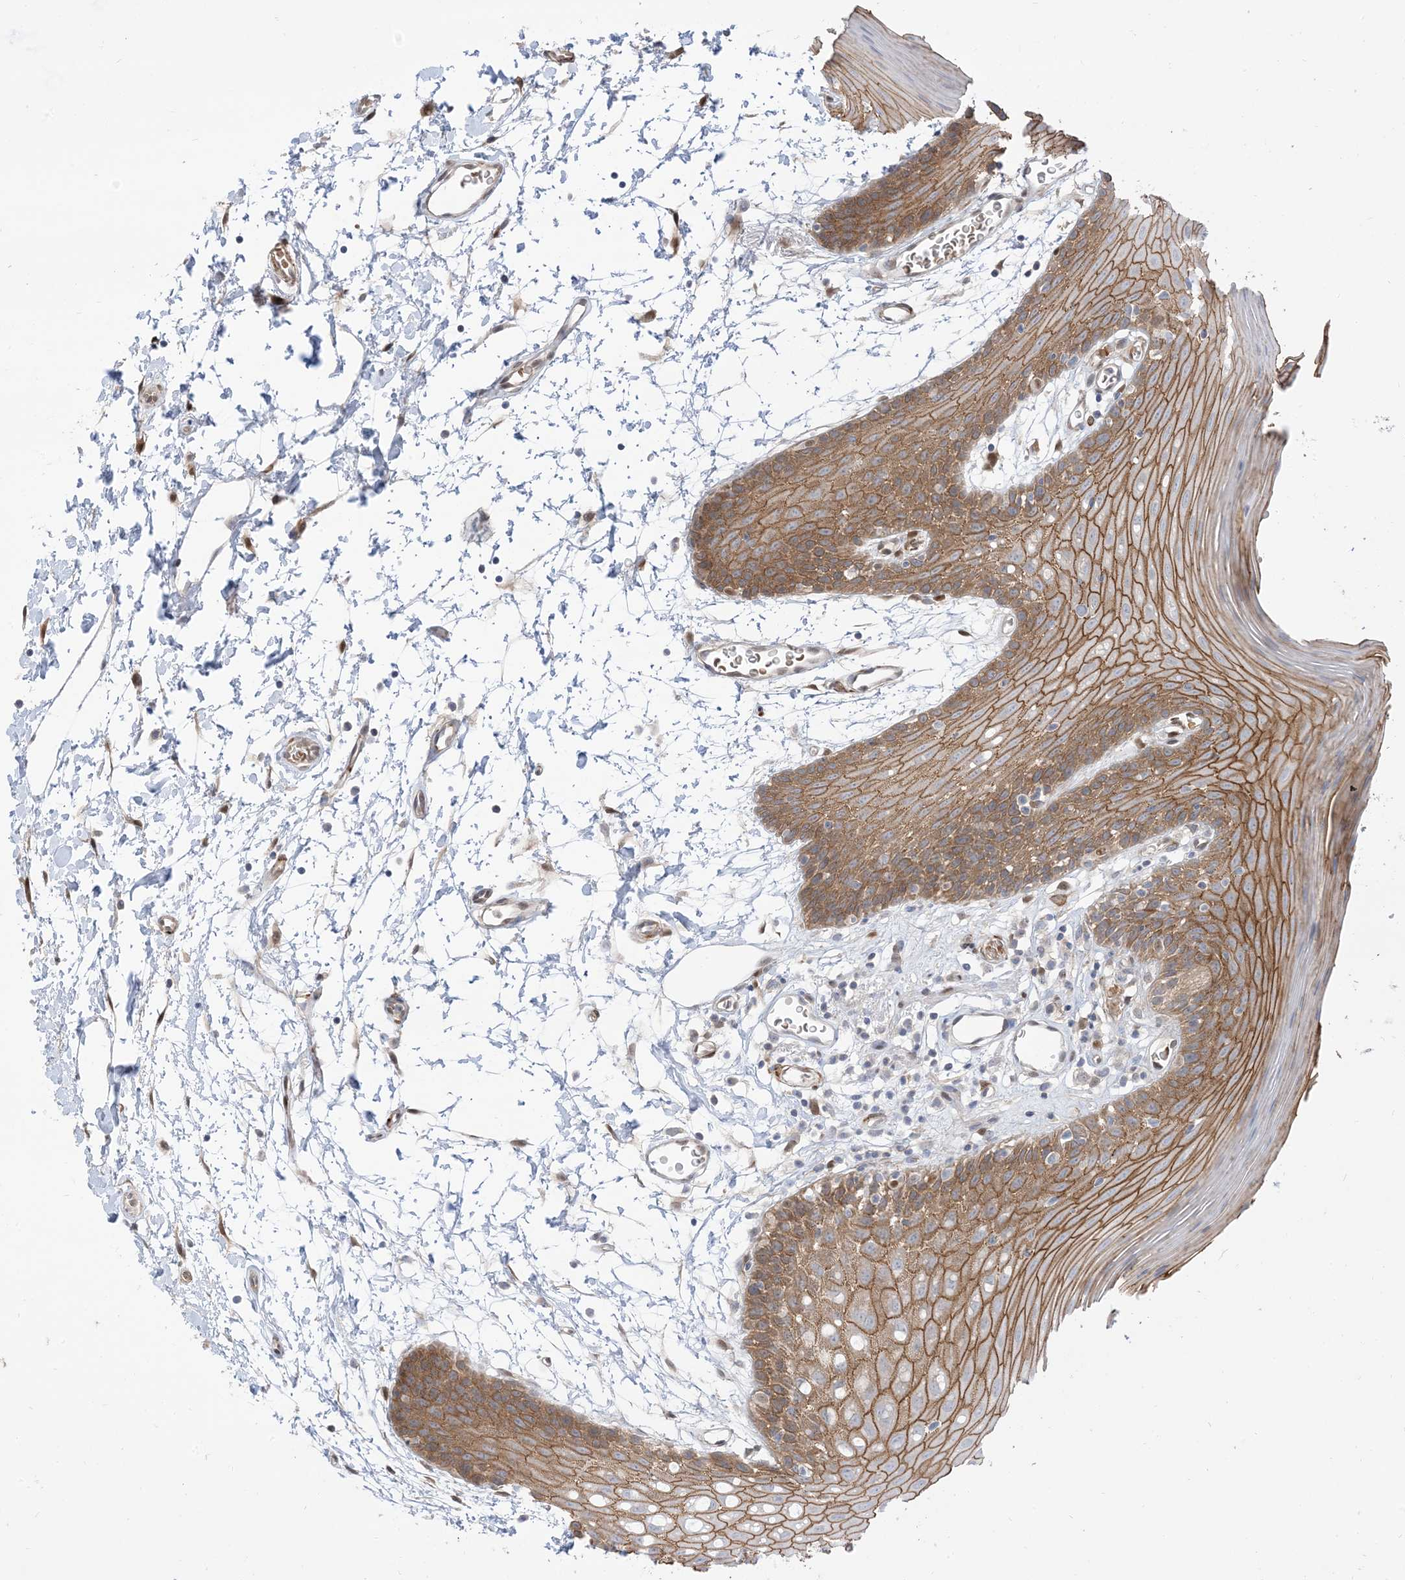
{"staining": {"intensity": "moderate", "quantity": ">75%", "location": "cytoplasmic/membranous"}, "tissue": "oral mucosa", "cell_type": "Squamous epithelial cells", "image_type": "normal", "snomed": [{"axis": "morphology", "description": "Normal tissue, NOS"}, {"axis": "topography", "description": "Skeletal muscle"}, {"axis": "topography", "description": "Oral tissue"}, {"axis": "topography", "description": "Salivary gland"}, {"axis": "topography", "description": "Peripheral nerve tissue"}], "caption": "Oral mucosa stained with DAB (3,3'-diaminobenzidine) immunohistochemistry demonstrates medium levels of moderate cytoplasmic/membranous positivity in about >75% of squamous epithelial cells. (Stains: DAB in brown, nuclei in blue, Microscopy: brightfield microscopy at high magnification).", "gene": "RIN1", "patient": {"sex": "male", "age": 54}}